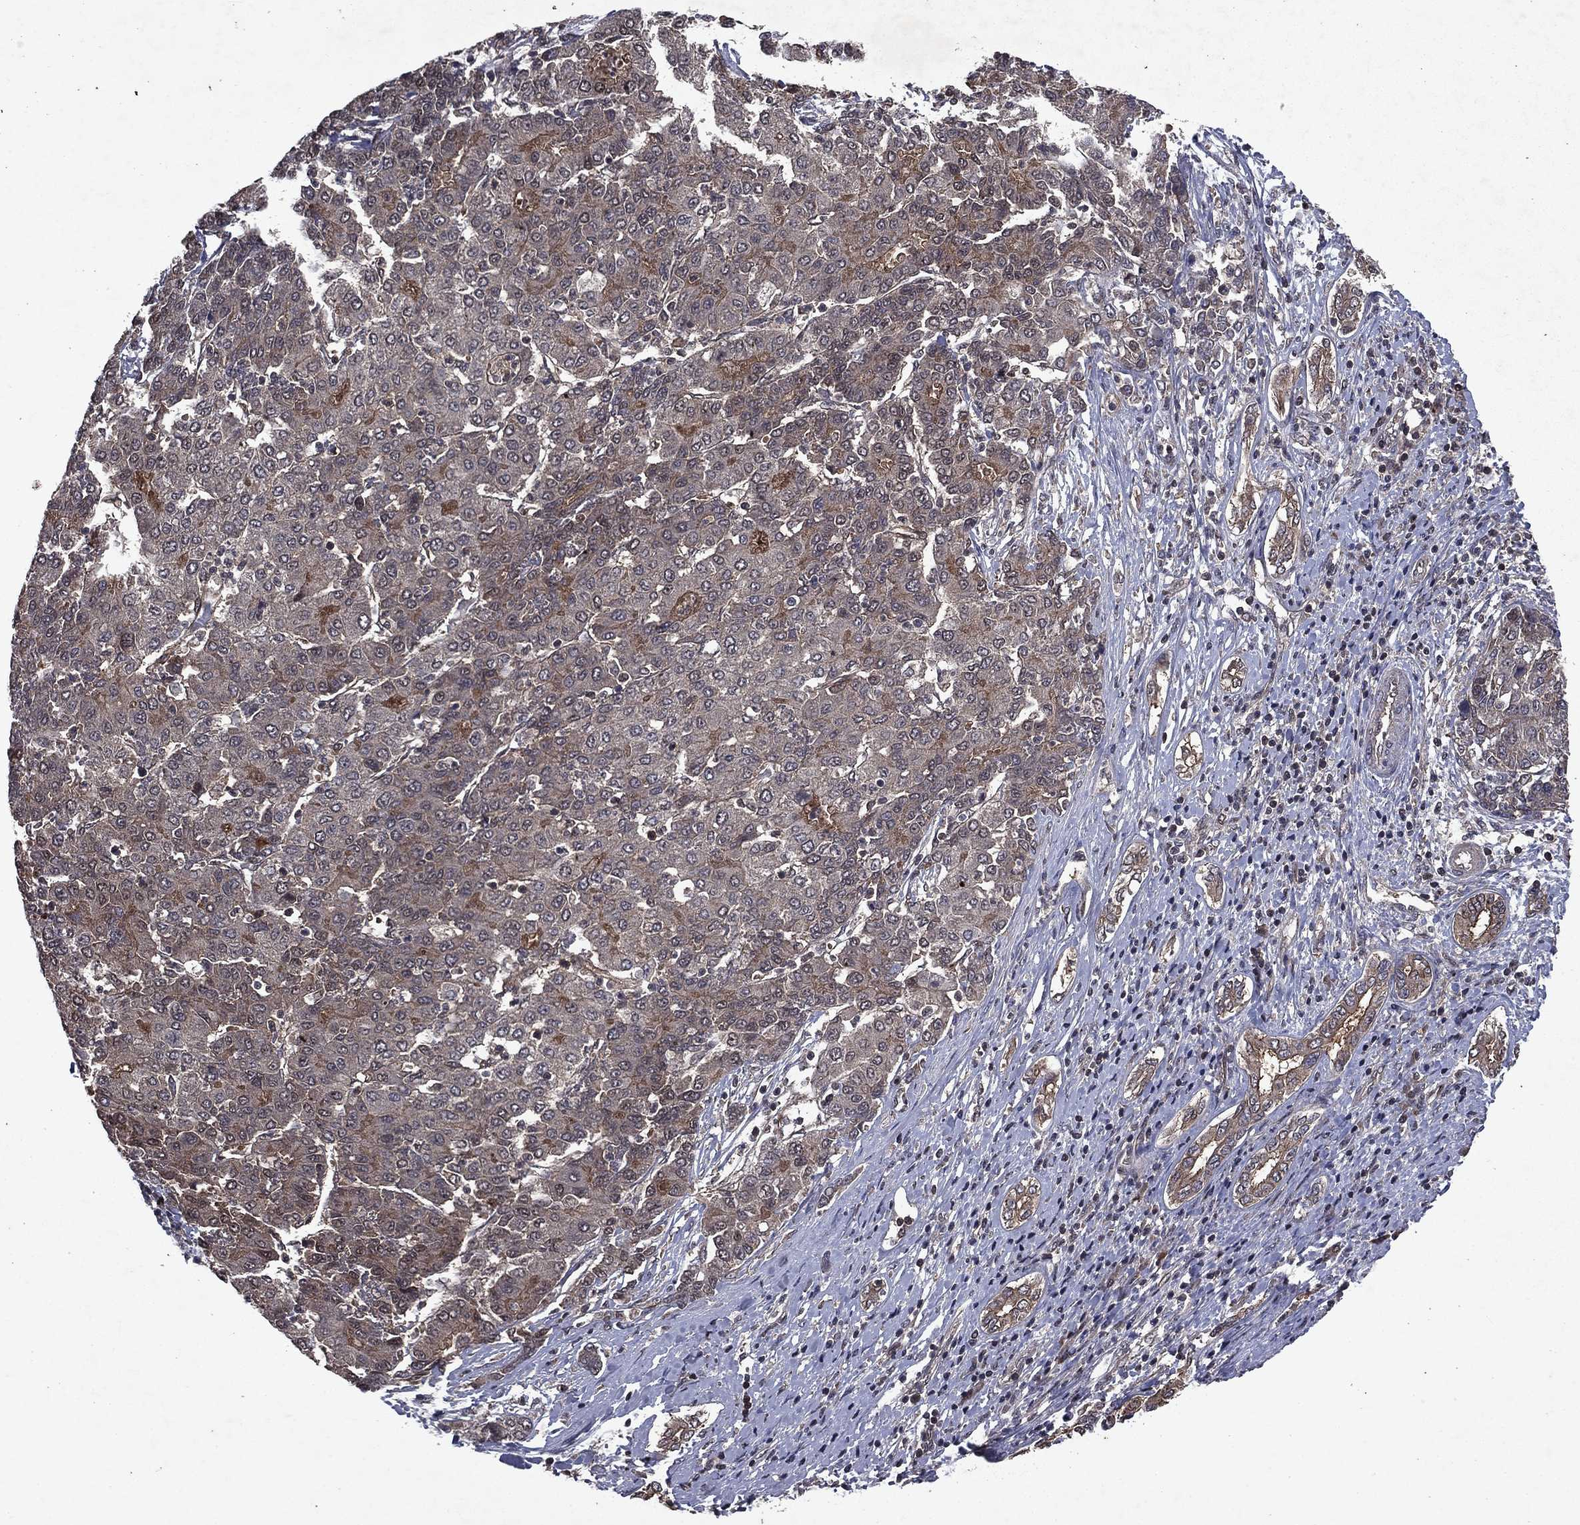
{"staining": {"intensity": "negative", "quantity": "none", "location": "none"}, "tissue": "liver cancer", "cell_type": "Tumor cells", "image_type": "cancer", "snomed": [{"axis": "morphology", "description": "Carcinoma, Hepatocellular, NOS"}, {"axis": "topography", "description": "Liver"}], "caption": "IHC image of neoplastic tissue: hepatocellular carcinoma (liver) stained with DAB demonstrates no significant protein positivity in tumor cells.", "gene": "FGD1", "patient": {"sex": "male", "age": 65}}